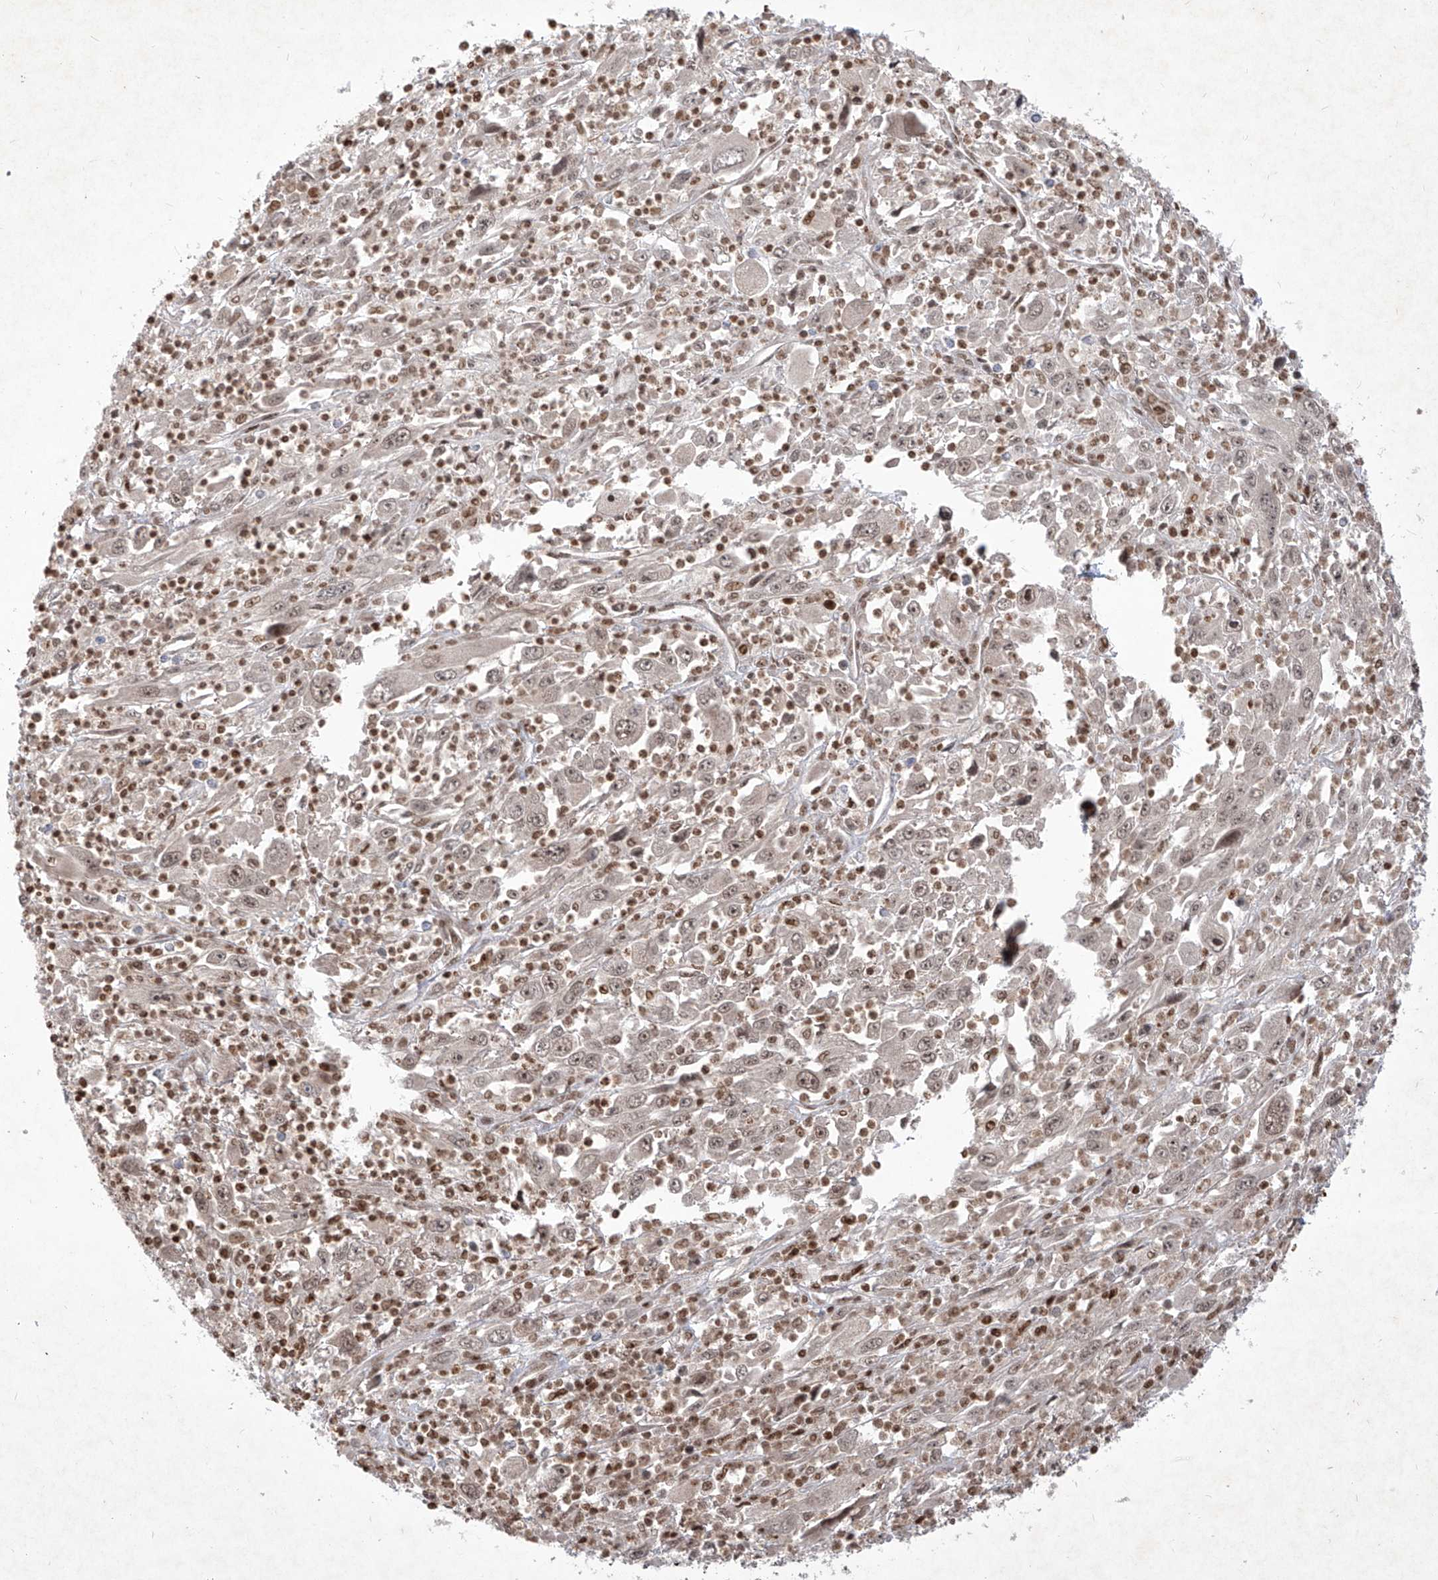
{"staining": {"intensity": "weak", "quantity": "<25%", "location": "cytoplasmic/membranous,nuclear"}, "tissue": "melanoma", "cell_type": "Tumor cells", "image_type": "cancer", "snomed": [{"axis": "morphology", "description": "Malignant melanoma, Metastatic site"}, {"axis": "topography", "description": "Skin"}], "caption": "Immunohistochemical staining of human malignant melanoma (metastatic site) displays no significant positivity in tumor cells. Brightfield microscopy of immunohistochemistry (IHC) stained with DAB (brown) and hematoxylin (blue), captured at high magnification.", "gene": "IRF2", "patient": {"sex": "female", "age": 56}}